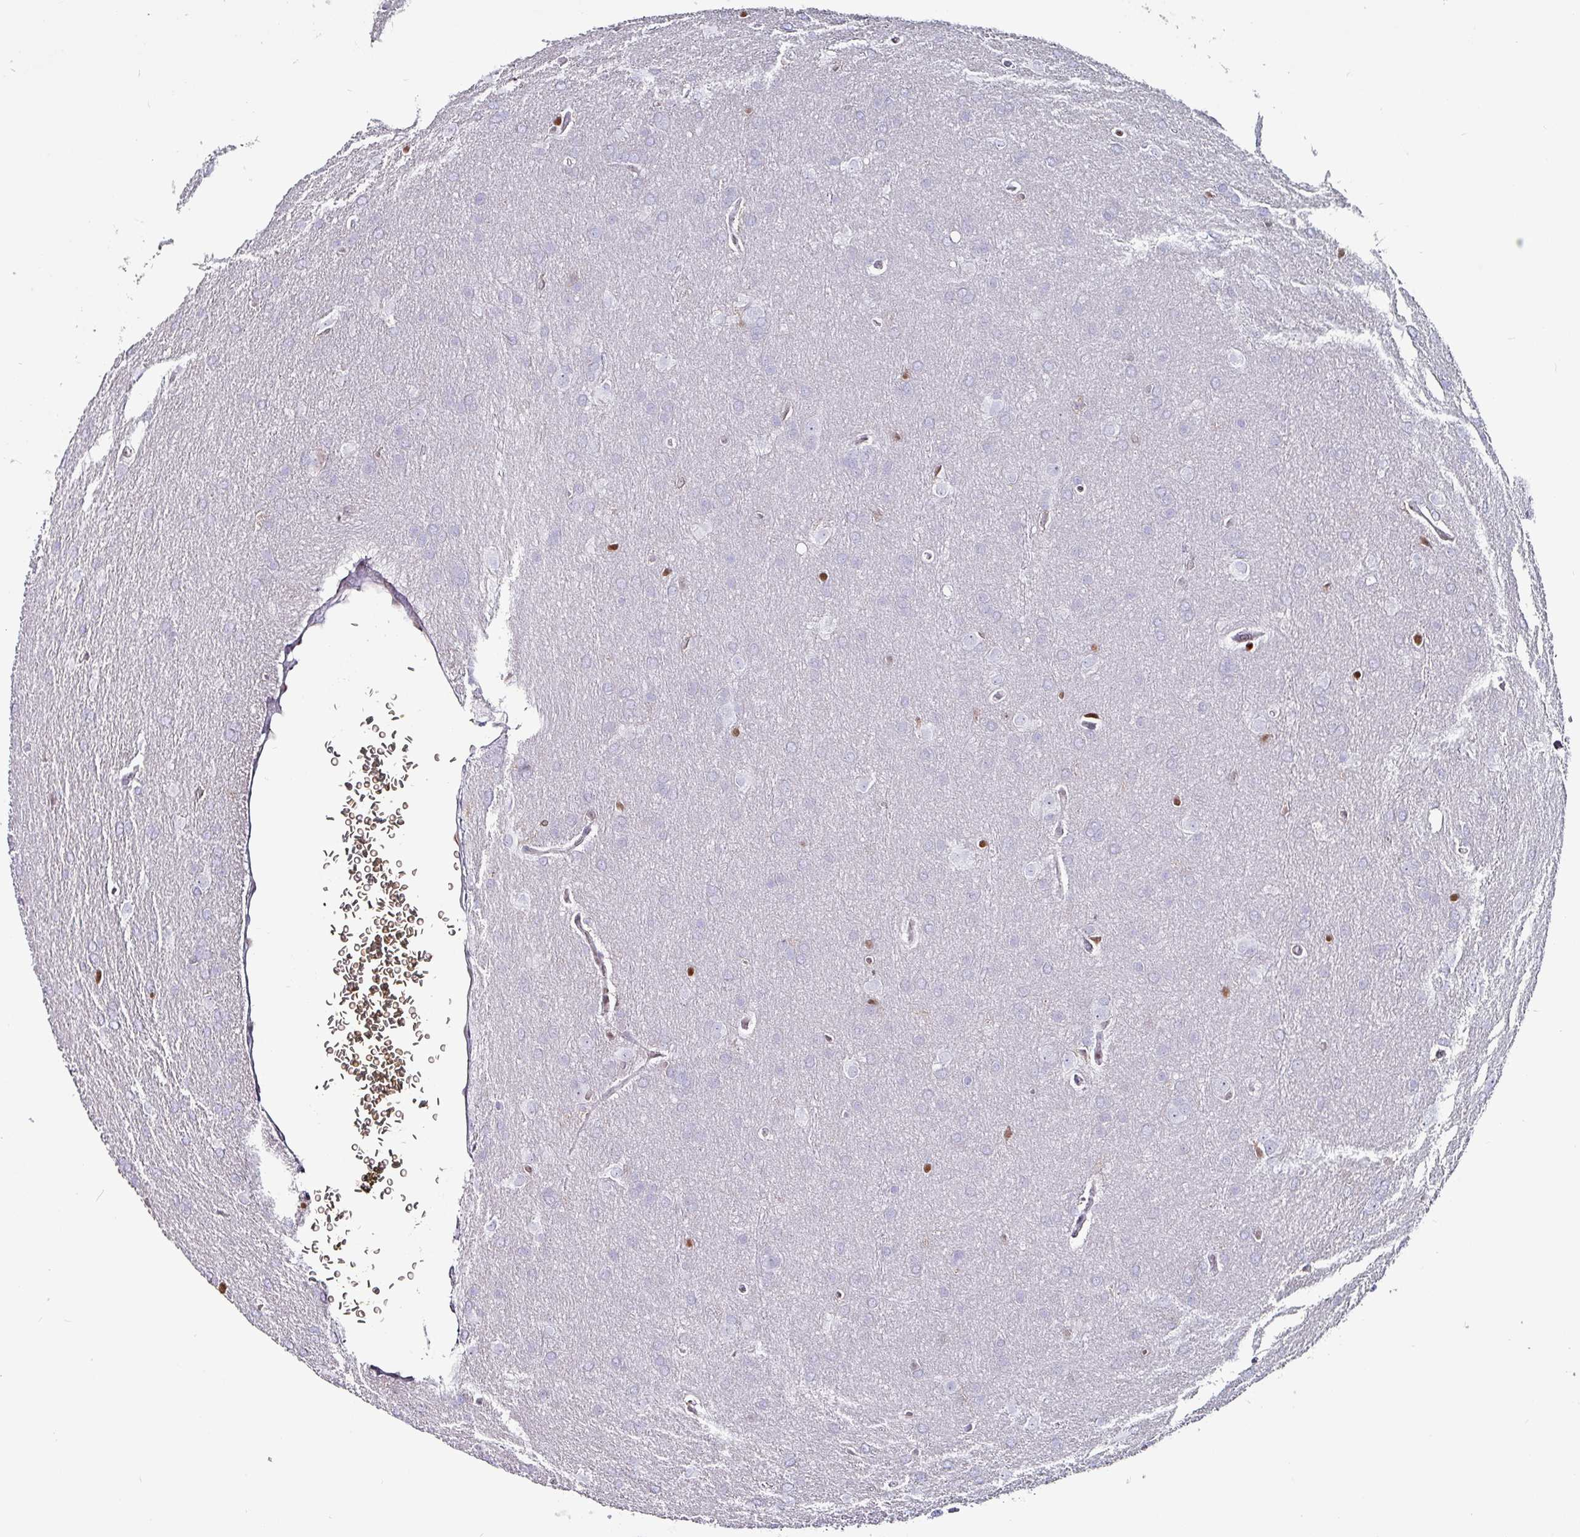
{"staining": {"intensity": "negative", "quantity": "none", "location": "none"}, "tissue": "glioma", "cell_type": "Tumor cells", "image_type": "cancer", "snomed": [{"axis": "morphology", "description": "Glioma, malignant, Low grade"}, {"axis": "topography", "description": "Brain"}], "caption": "The histopathology image displays no significant staining in tumor cells of malignant glioma (low-grade).", "gene": "ZNF816-ZNF321P", "patient": {"sex": "female", "age": 32}}